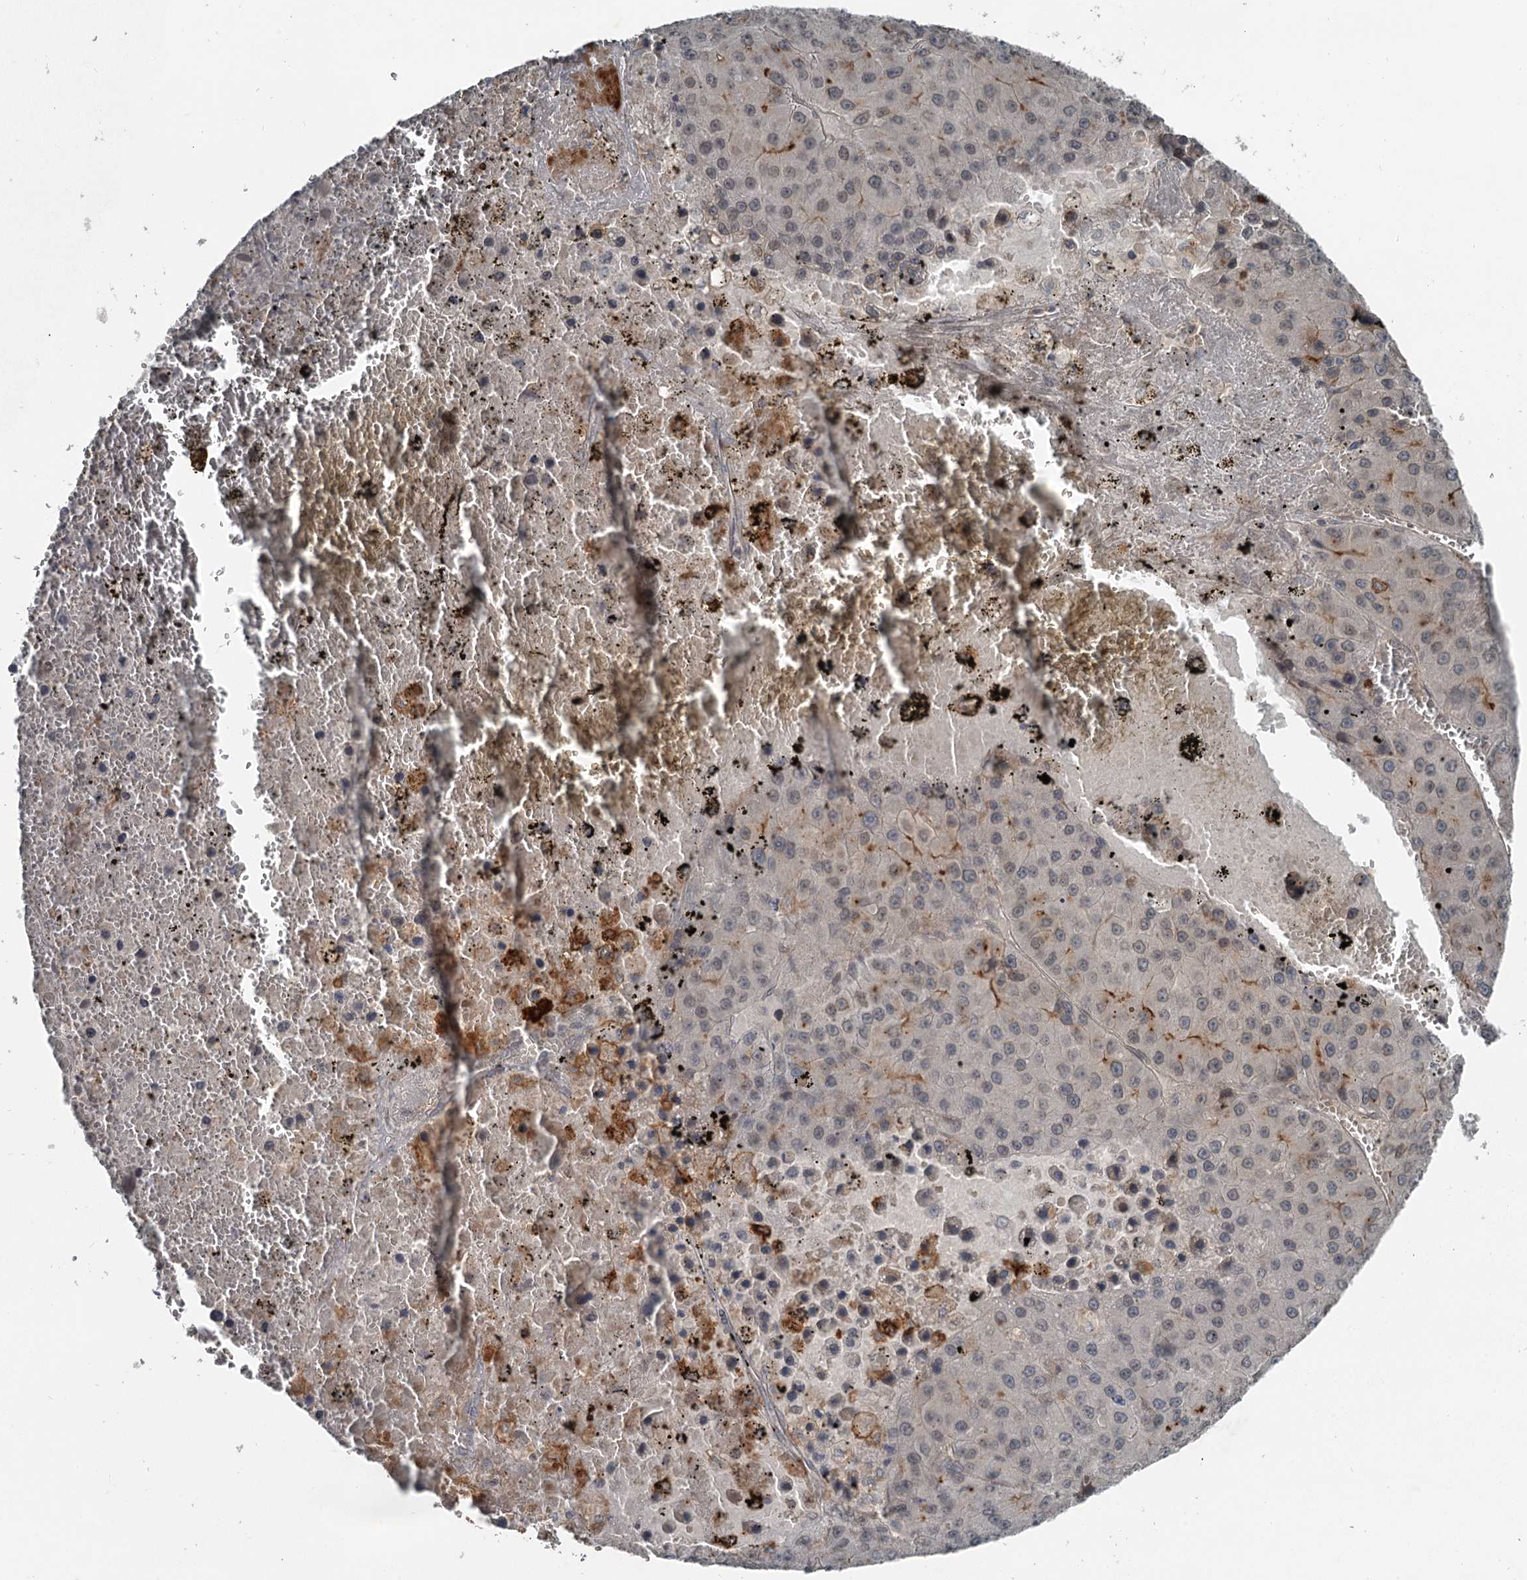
{"staining": {"intensity": "moderate", "quantity": "<25%", "location": "cytoplasmic/membranous"}, "tissue": "liver cancer", "cell_type": "Tumor cells", "image_type": "cancer", "snomed": [{"axis": "morphology", "description": "Carcinoma, Hepatocellular, NOS"}, {"axis": "topography", "description": "Liver"}], "caption": "Human liver hepatocellular carcinoma stained with a brown dye shows moderate cytoplasmic/membranous positive expression in approximately <25% of tumor cells.", "gene": "SLC39A8", "patient": {"sex": "female", "age": 73}}